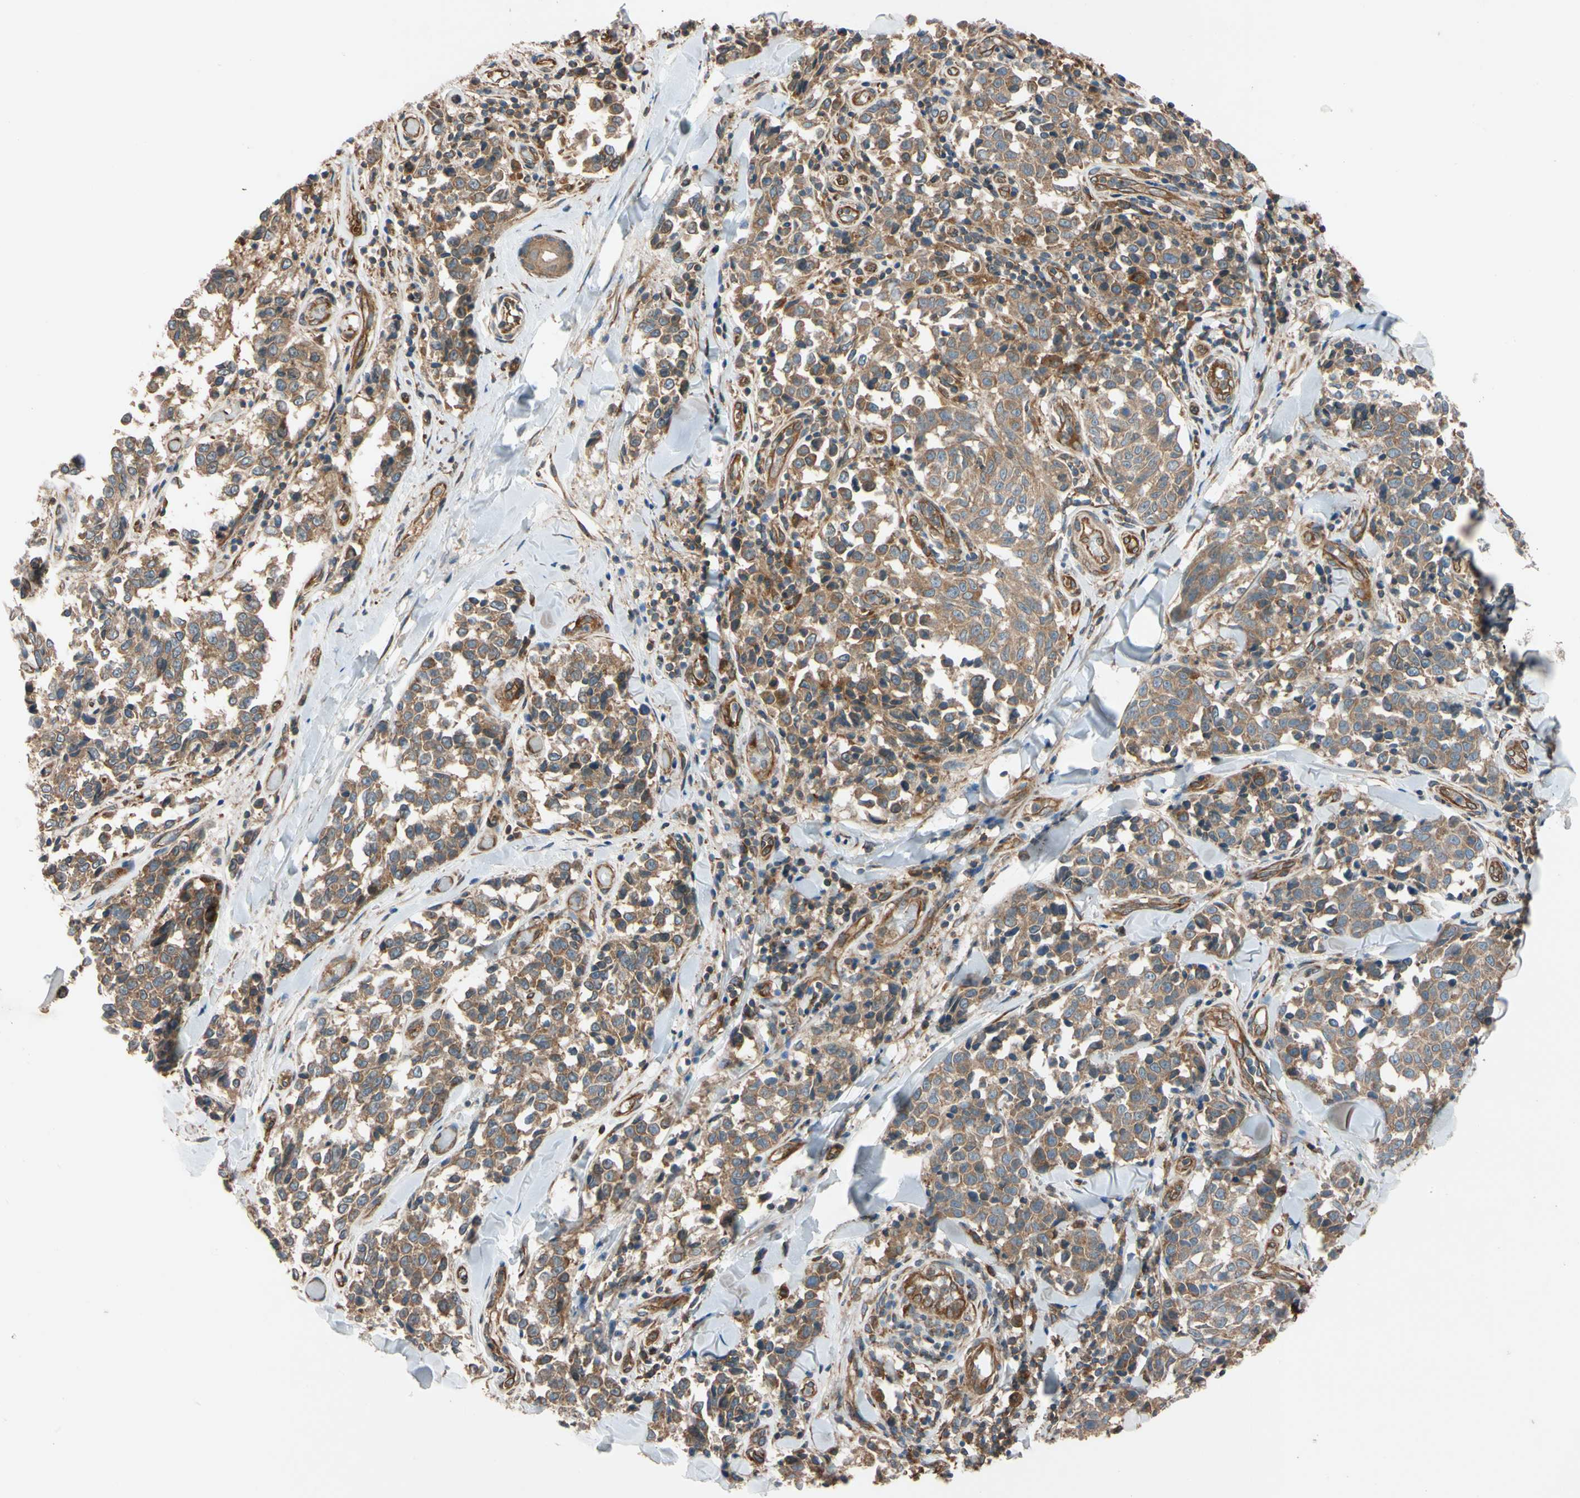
{"staining": {"intensity": "moderate", "quantity": ">75%", "location": "cytoplasmic/membranous"}, "tissue": "melanoma", "cell_type": "Tumor cells", "image_type": "cancer", "snomed": [{"axis": "morphology", "description": "Malignant melanoma, NOS"}, {"axis": "topography", "description": "Skin"}], "caption": "Moderate cytoplasmic/membranous protein staining is present in approximately >75% of tumor cells in malignant melanoma. (DAB IHC, brown staining for protein, blue staining for nuclei).", "gene": "PHYH", "patient": {"sex": "female", "age": 64}}